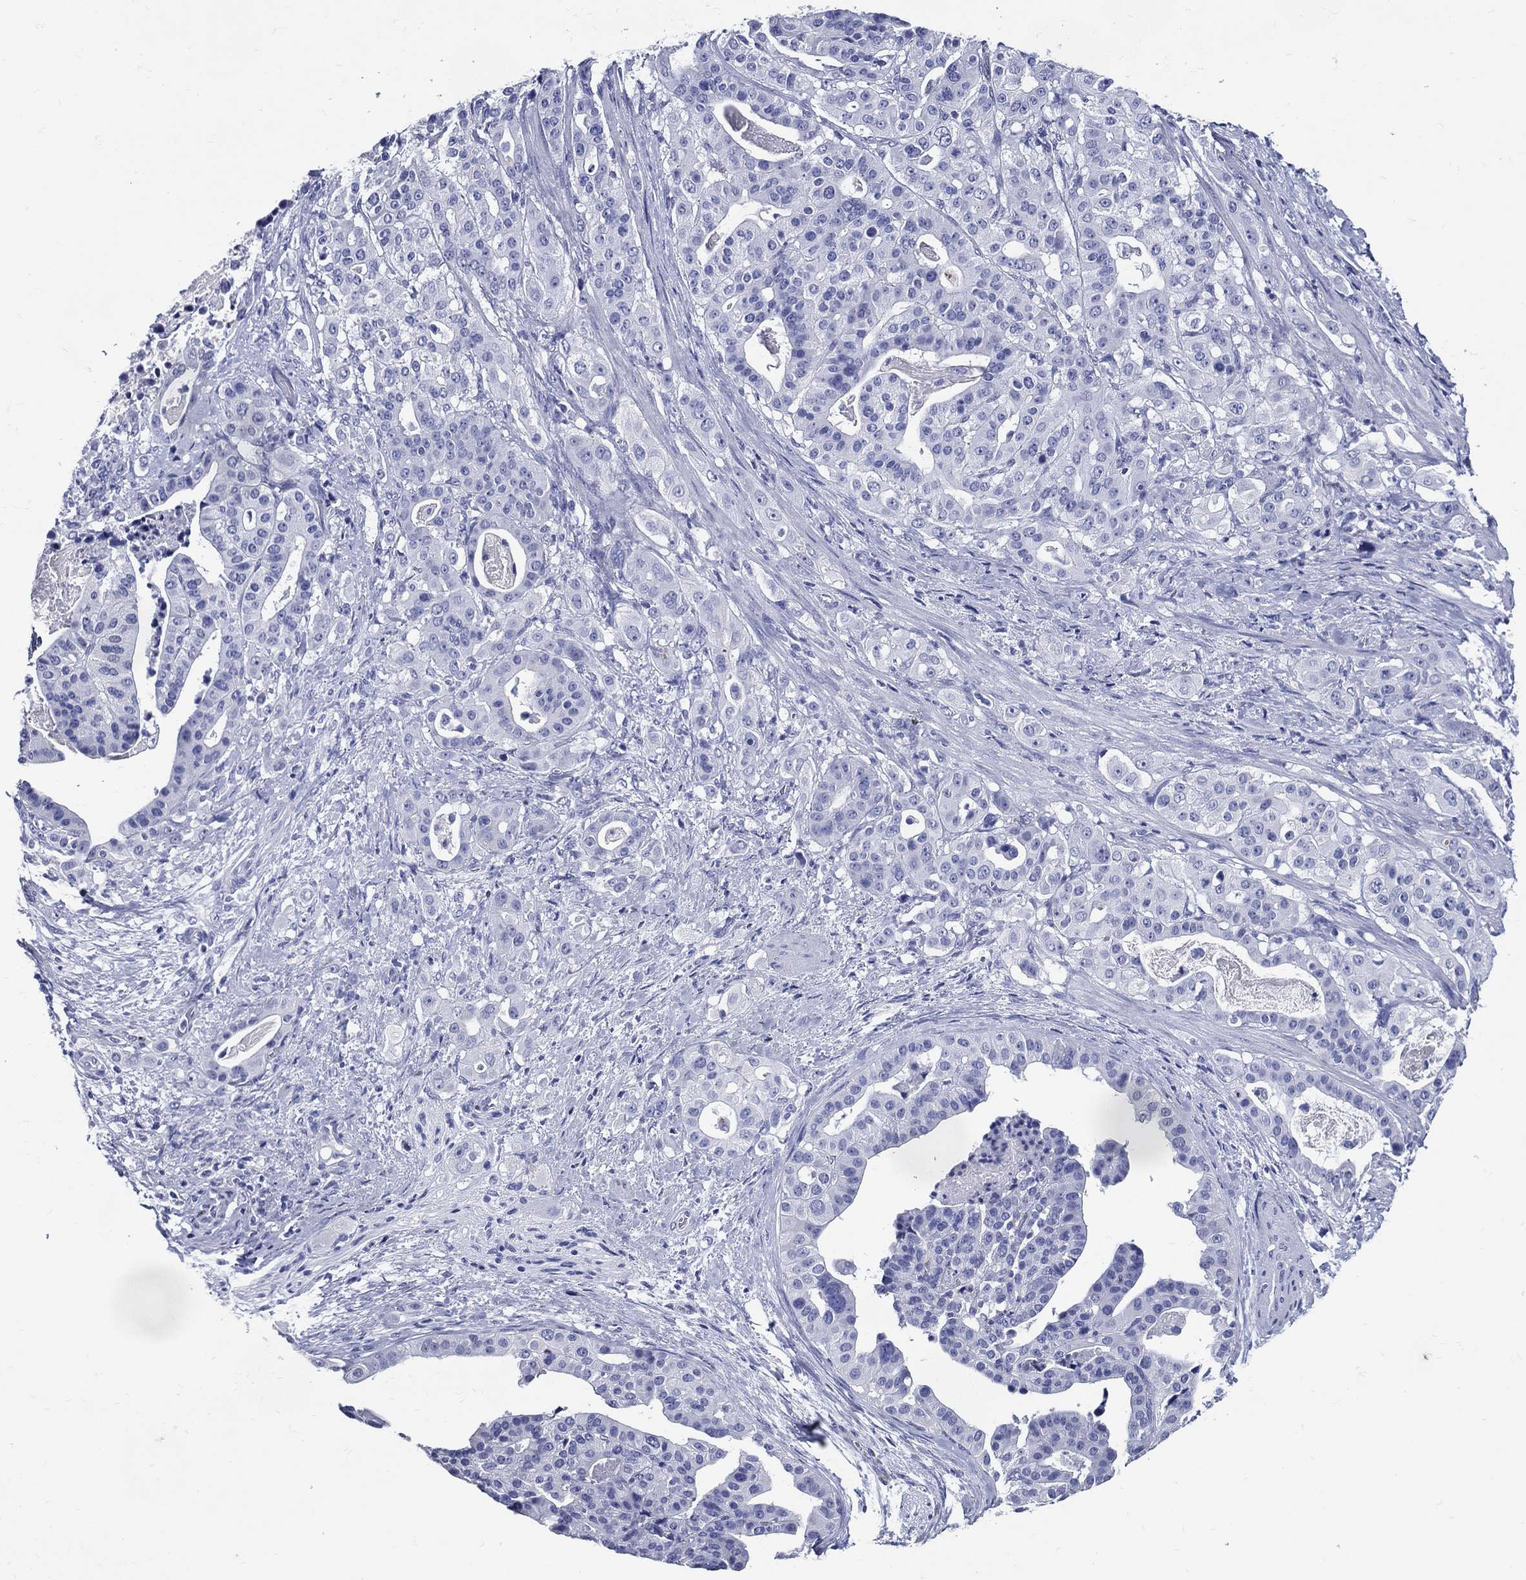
{"staining": {"intensity": "negative", "quantity": "none", "location": "none"}, "tissue": "stomach cancer", "cell_type": "Tumor cells", "image_type": "cancer", "snomed": [{"axis": "morphology", "description": "Adenocarcinoma, NOS"}, {"axis": "topography", "description": "Stomach"}], "caption": "Tumor cells are negative for brown protein staining in stomach adenocarcinoma.", "gene": "ACE2", "patient": {"sex": "male", "age": 48}}